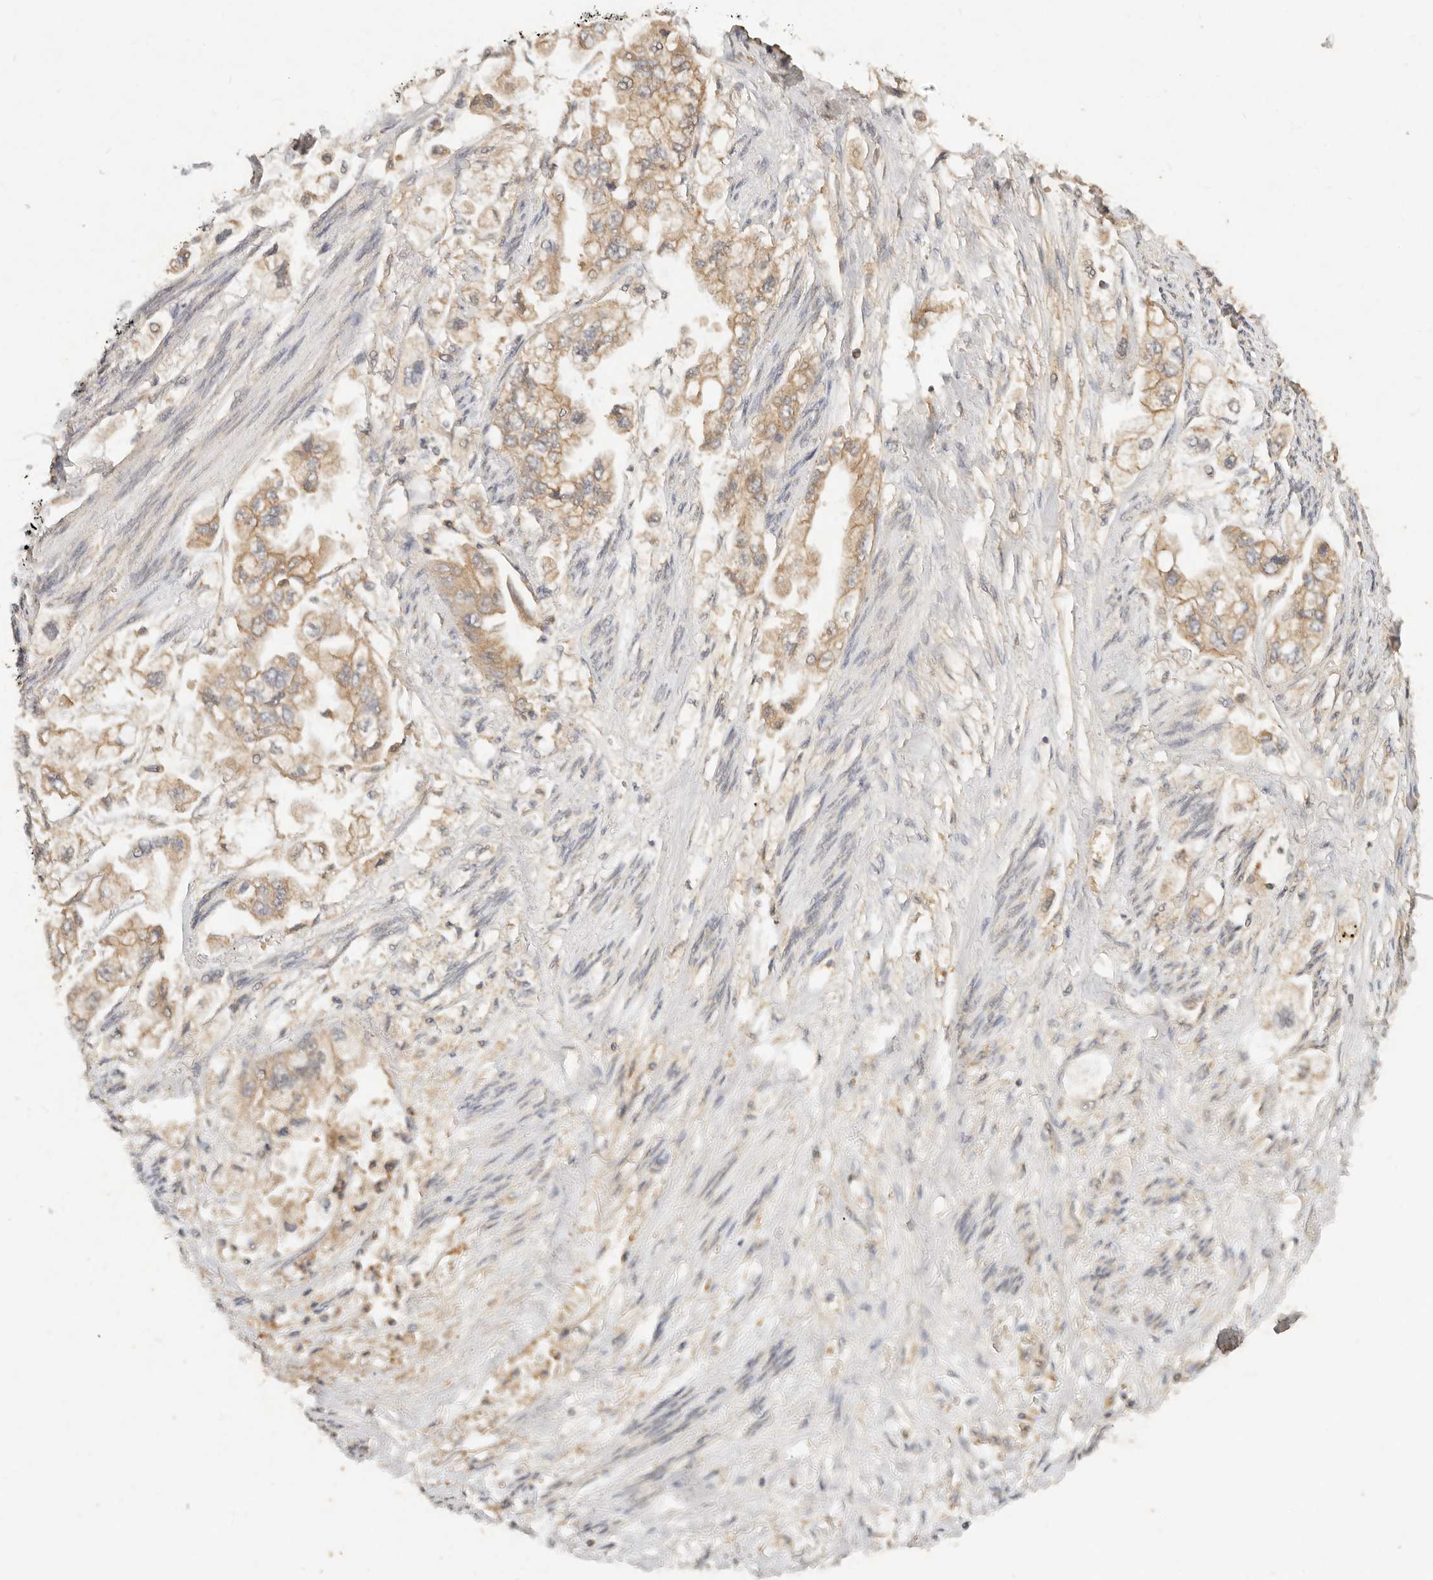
{"staining": {"intensity": "moderate", "quantity": ">75%", "location": "cytoplasmic/membranous"}, "tissue": "stomach cancer", "cell_type": "Tumor cells", "image_type": "cancer", "snomed": [{"axis": "morphology", "description": "Adenocarcinoma, NOS"}, {"axis": "topography", "description": "Stomach"}], "caption": "High-magnification brightfield microscopy of stomach adenocarcinoma stained with DAB (3,3'-diaminobenzidine) (brown) and counterstained with hematoxylin (blue). tumor cells exhibit moderate cytoplasmic/membranous expression is seen in about>75% of cells.", "gene": "FREM2", "patient": {"sex": "male", "age": 62}}